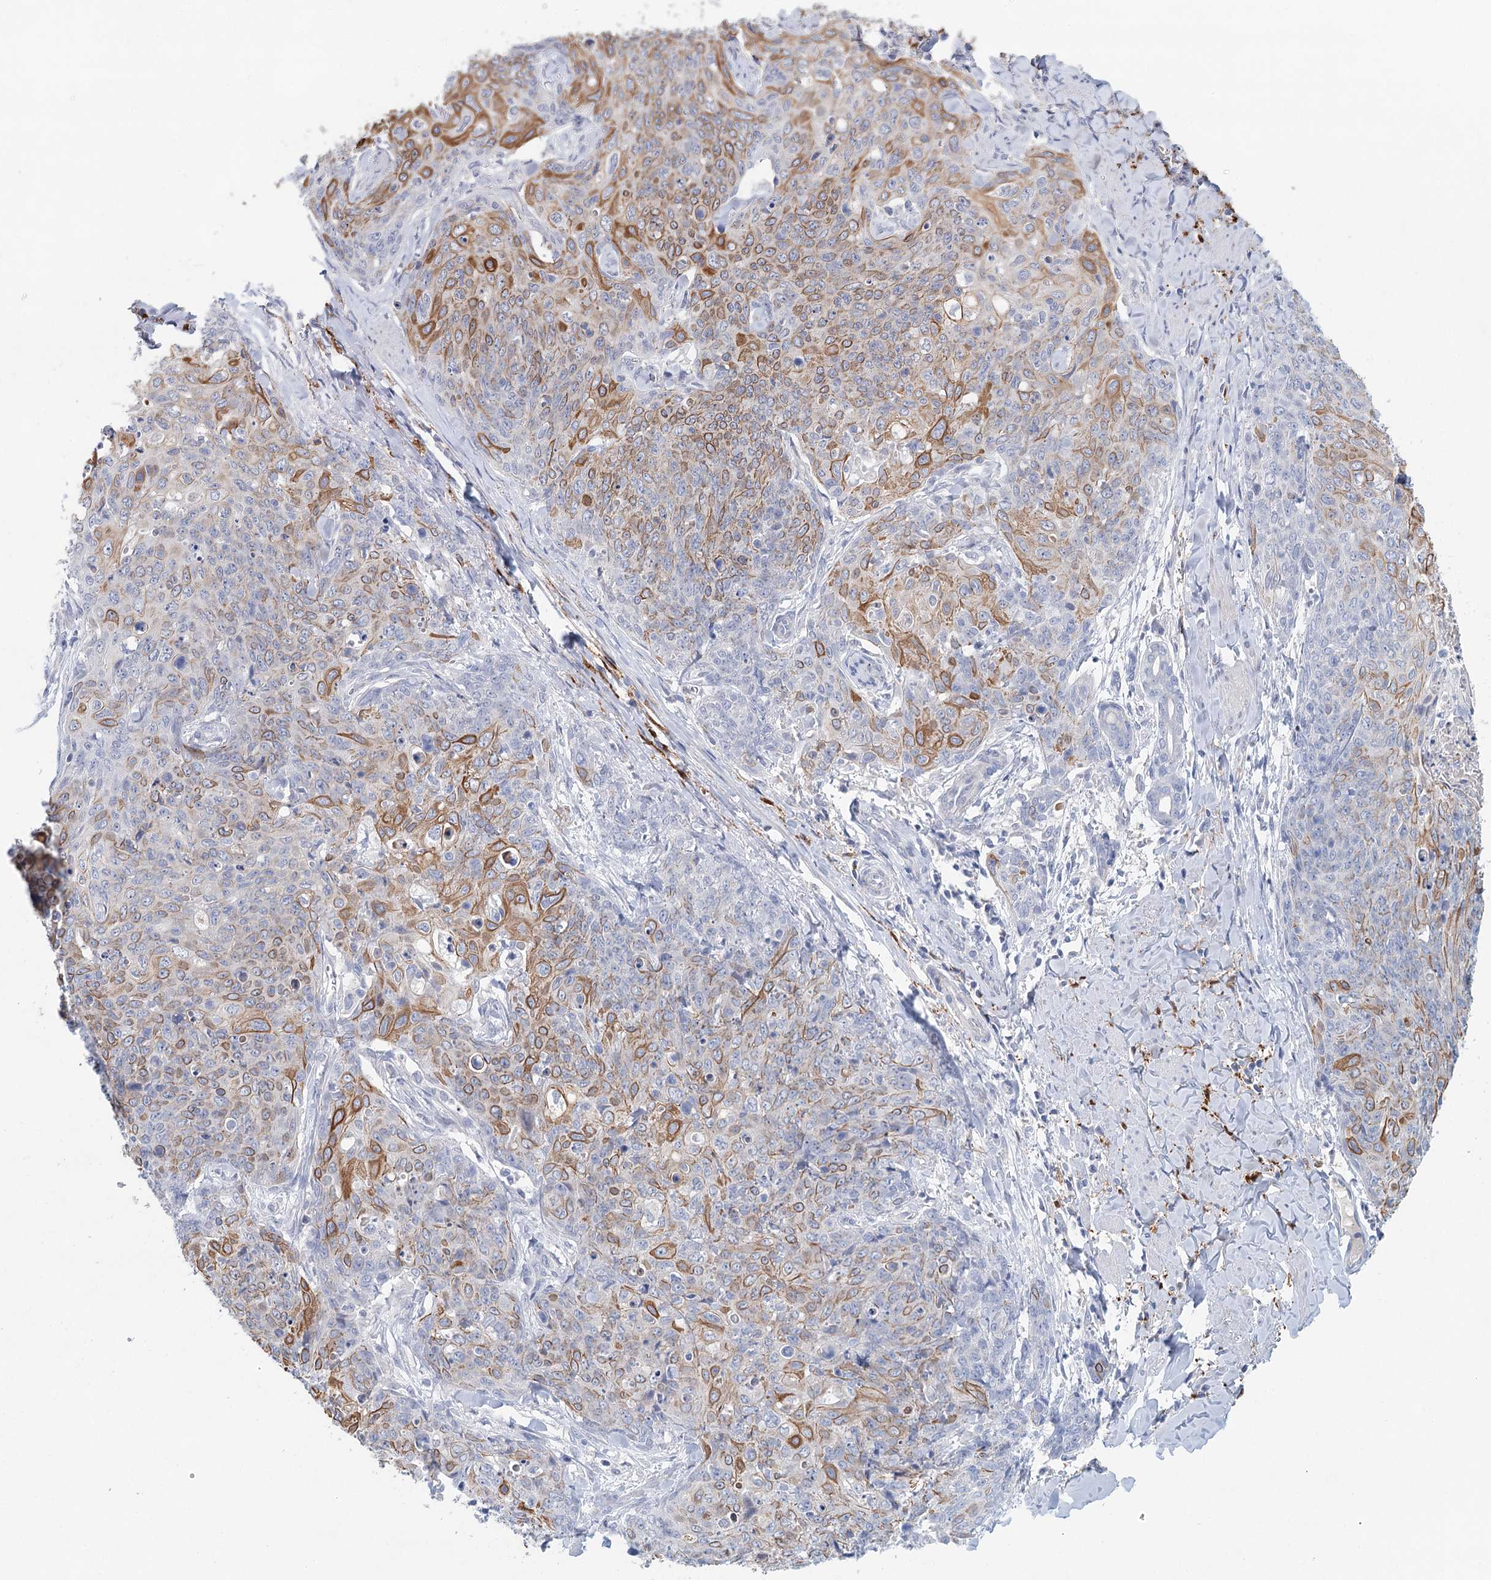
{"staining": {"intensity": "moderate", "quantity": "25%-75%", "location": "cytoplasmic/membranous"}, "tissue": "skin cancer", "cell_type": "Tumor cells", "image_type": "cancer", "snomed": [{"axis": "morphology", "description": "Squamous cell carcinoma, NOS"}, {"axis": "topography", "description": "Skin"}, {"axis": "topography", "description": "Vulva"}], "caption": "The photomicrograph demonstrates staining of skin squamous cell carcinoma, revealing moderate cytoplasmic/membranous protein expression (brown color) within tumor cells.", "gene": "SLC19A3", "patient": {"sex": "female", "age": 85}}